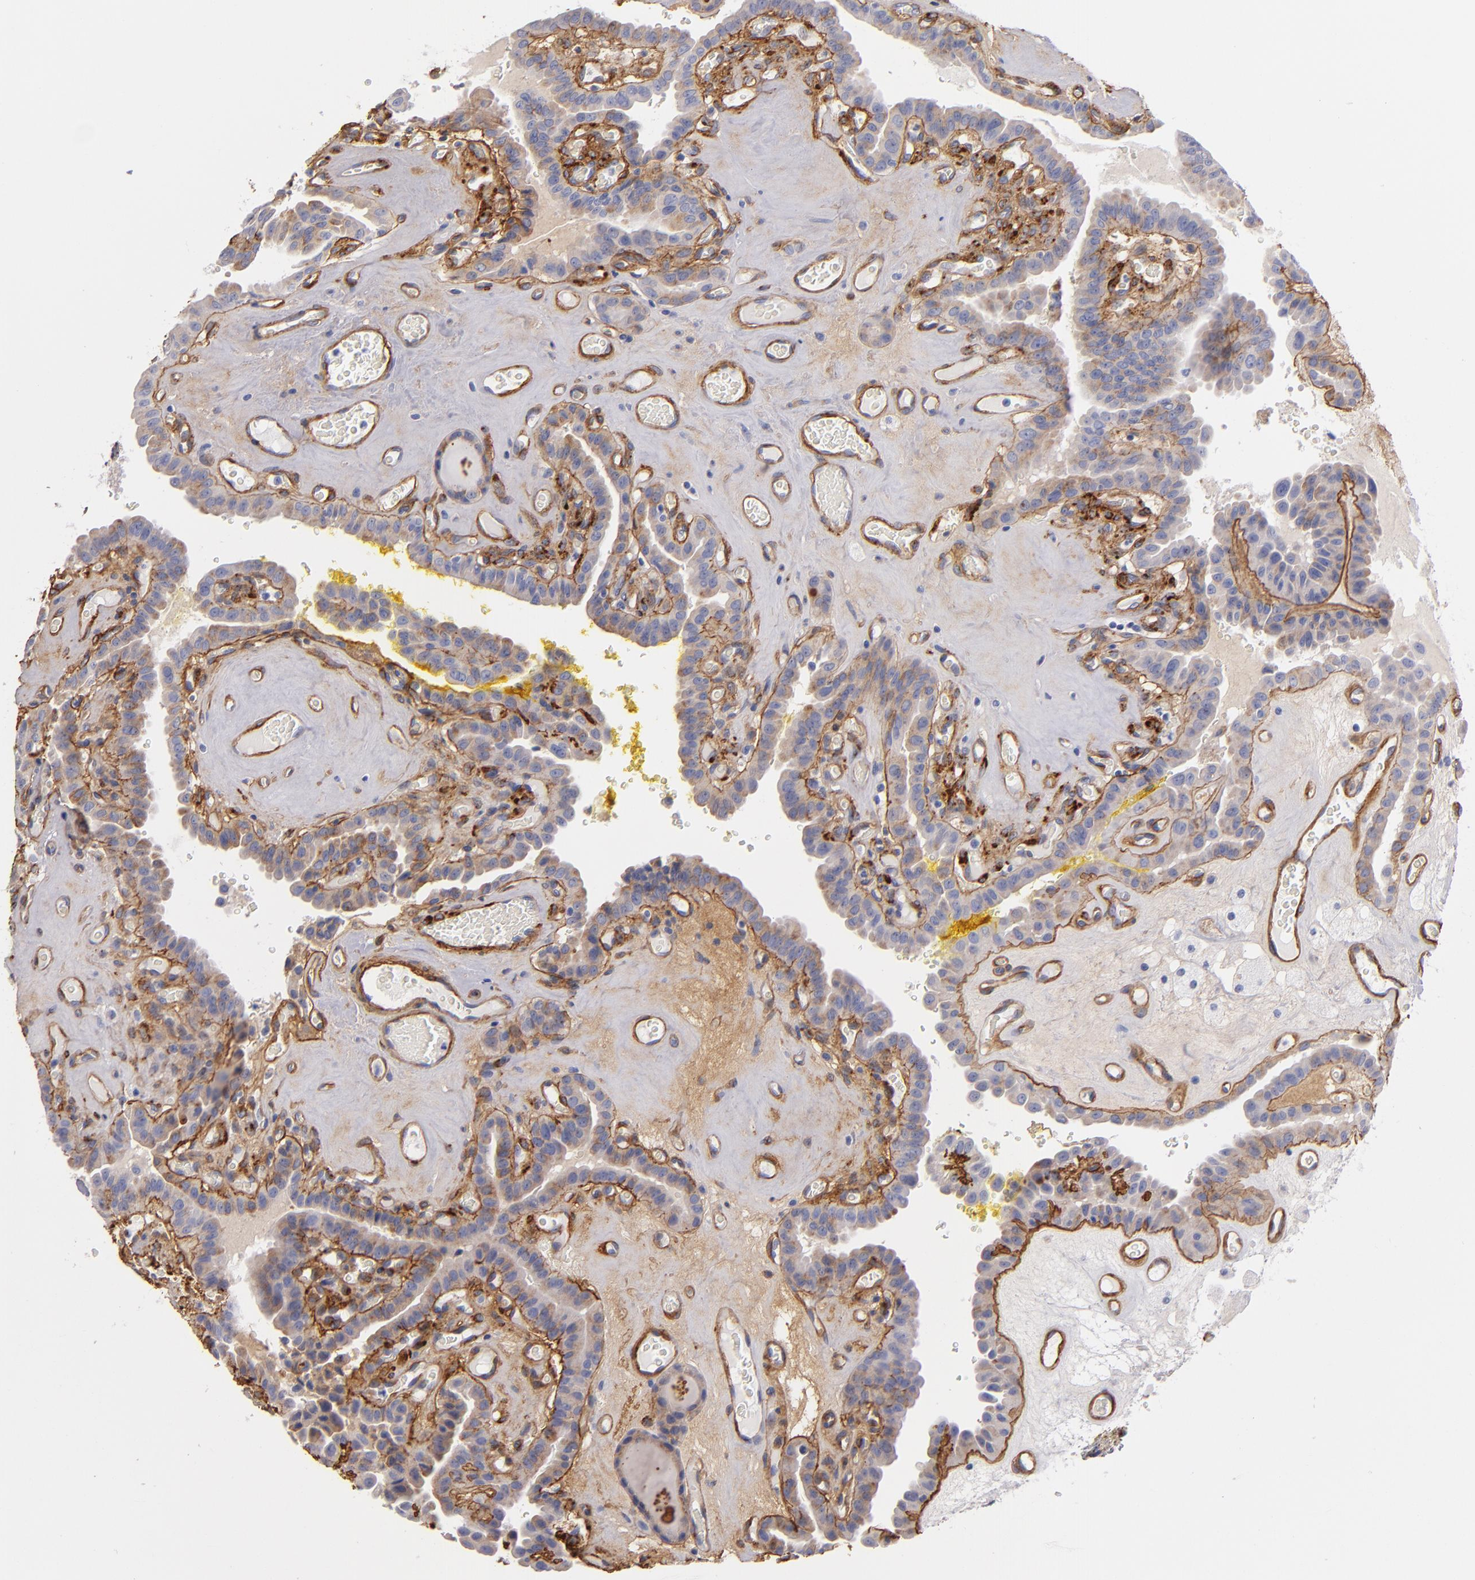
{"staining": {"intensity": "weak", "quantity": ">75%", "location": "cytoplasmic/membranous"}, "tissue": "thyroid cancer", "cell_type": "Tumor cells", "image_type": "cancer", "snomed": [{"axis": "morphology", "description": "Papillary adenocarcinoma, NOS"}, {"axis": "topography", "description": "Thyroid gland"}], "caption": "A micrograph of thyroid cancer stained for a protein displays weak cytoplasmic/membranous brown staining in tumor cells.", "gene": "LAMC1", "patient": {"sex": "male", "age": 87}}